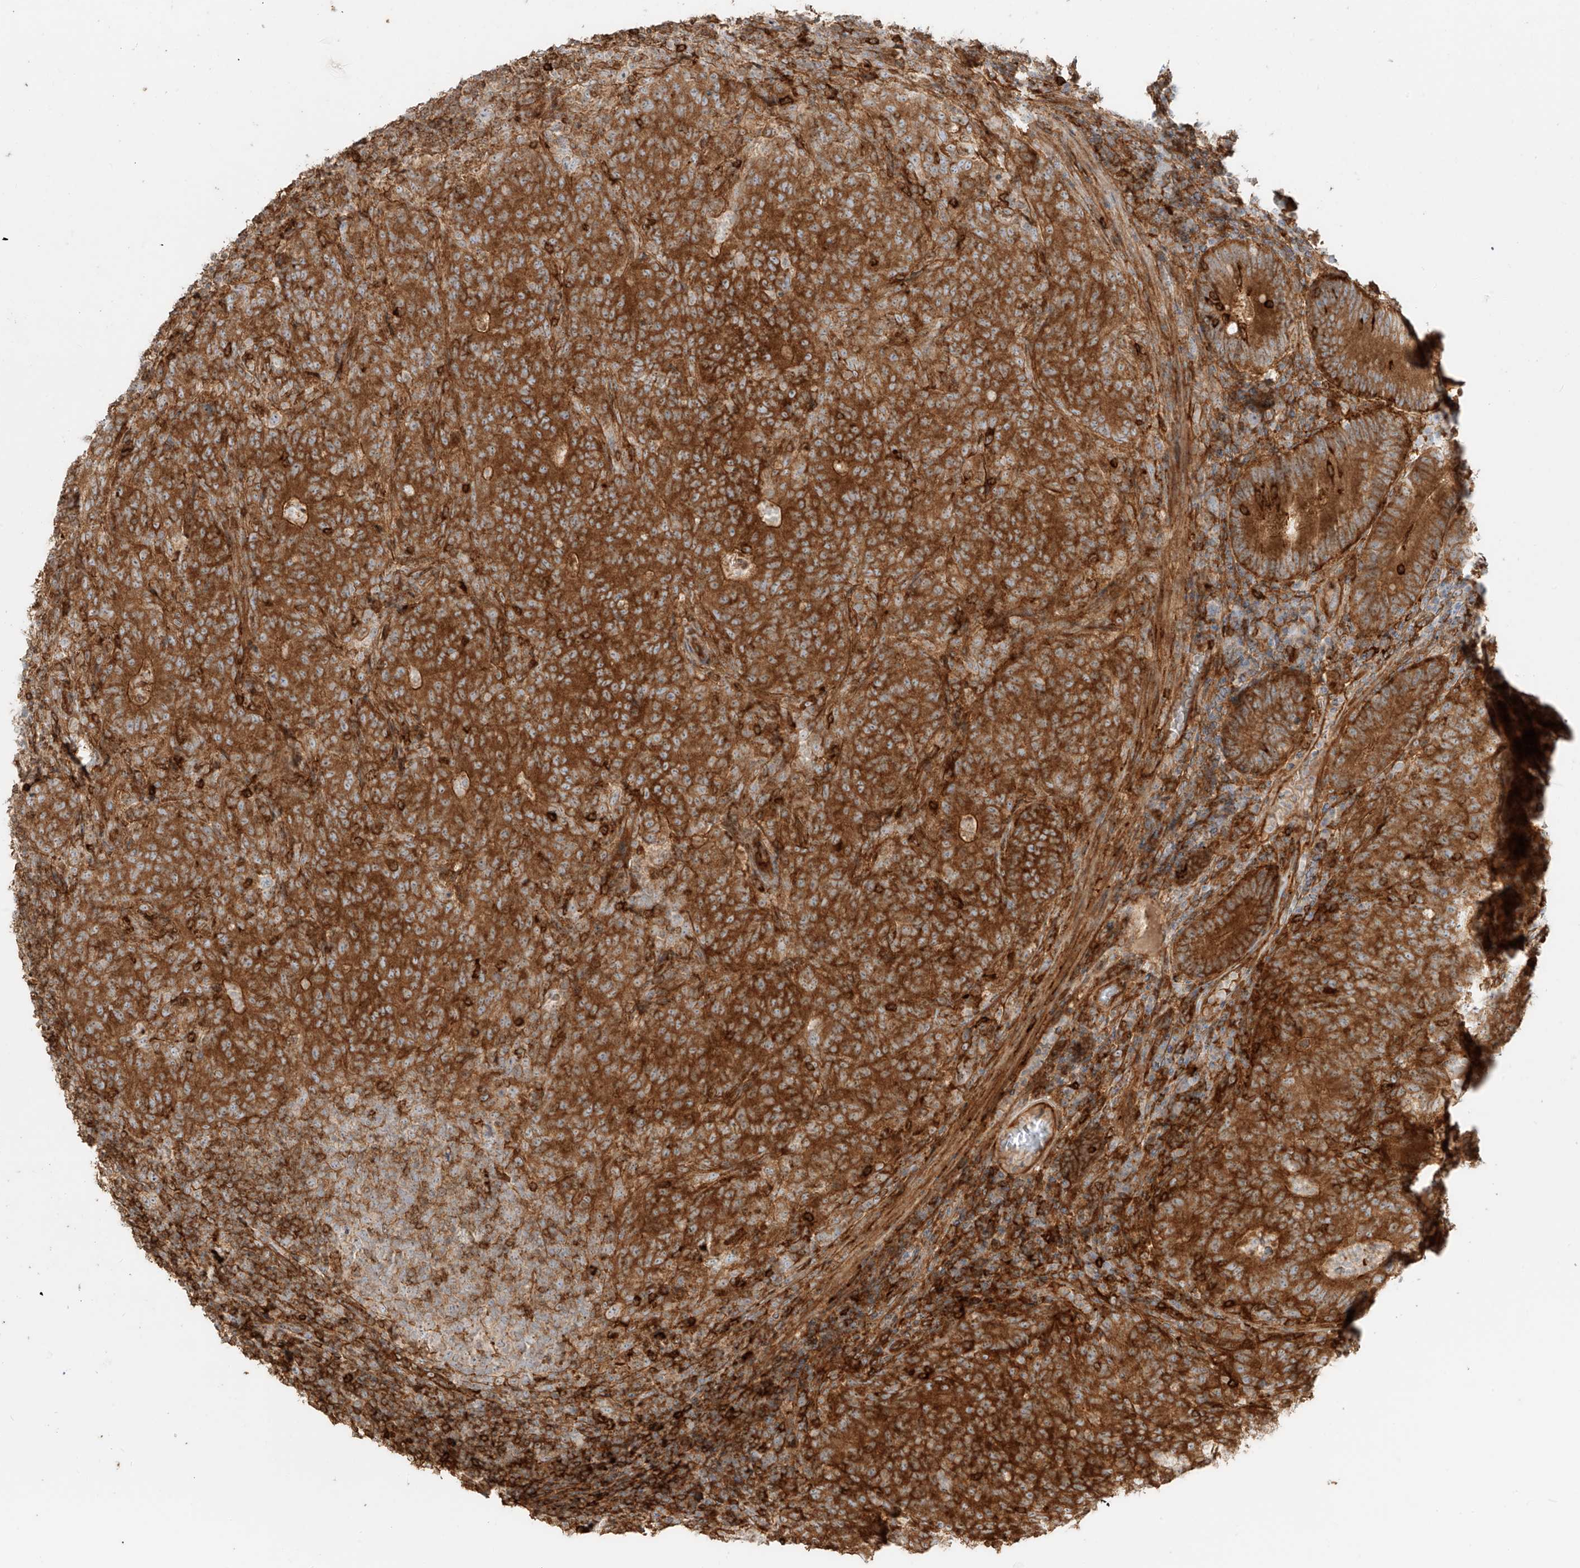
{"staining": {"intensity": "strong", "quantity": ">75%", "location": "cytoplasmic/membranous"}, "tissue": "colorectal cancer", "cell_type": "Tumor cells", "image_type": "cancer", "snomed": [{"axis": "morphology", "description": "Normal tissue, NOS"}, {"axis": "morphology", "description": "Adenocarcinoma, NOS"}, {"axis": "topography", "description": "Colon"}], "caption": "Tumor cells display high levels of strong cytoplasmic/membranous expression in about >75% of cells in human adenocarcinoma (colorectal). (Brightfield microscopy of DAB IHC at high magnification).", "gene": "SNX9", "patient": {"sex": "female", "age": 75}}